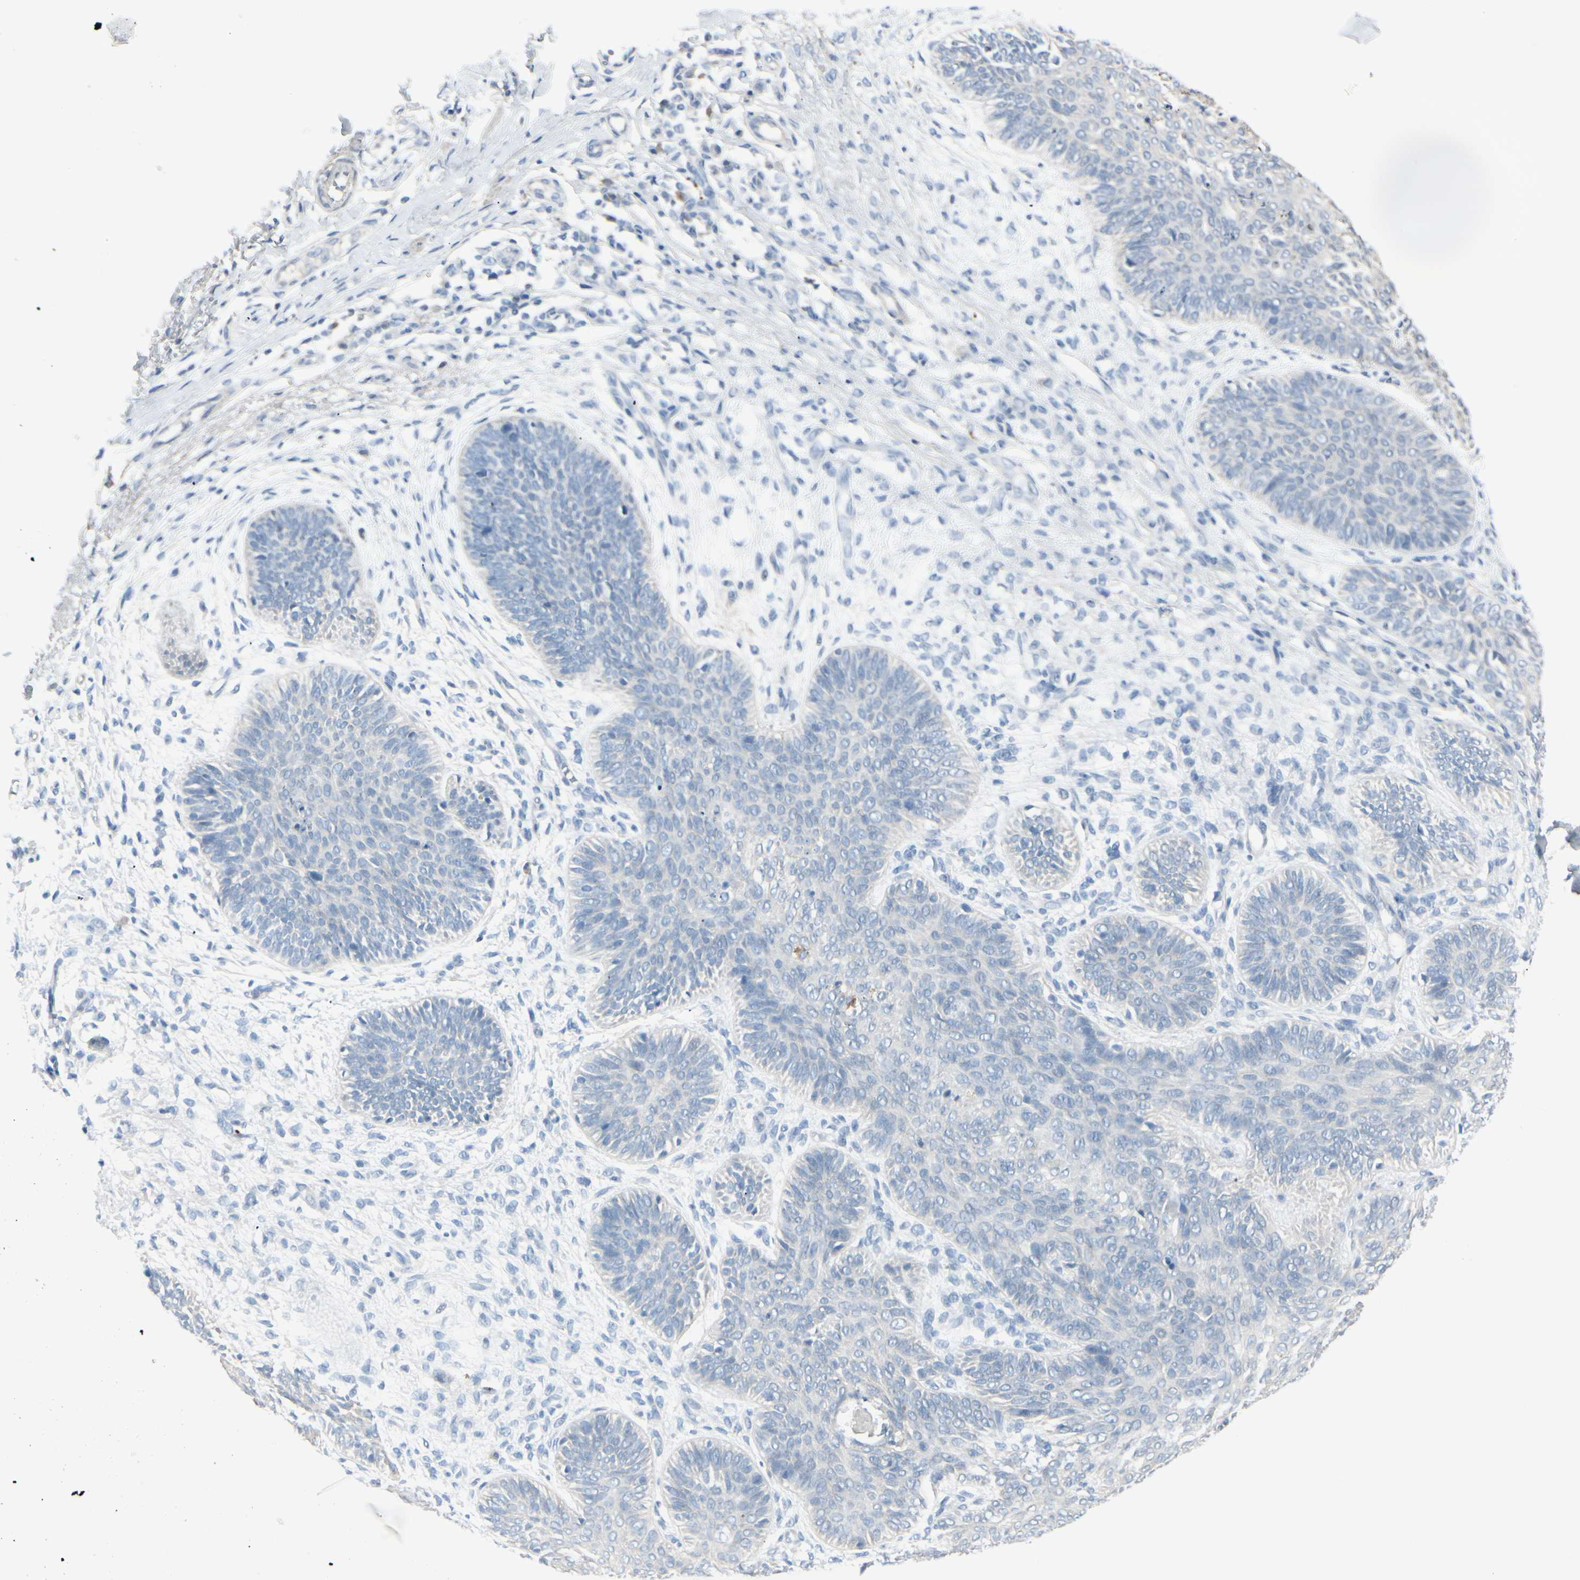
{"staining": {"intensity": "negative", "quantity": "none", "location": "none"}, "tissue": "skin cancer", "cell_type": "Tumor cells", "image_type": "cancer", "snomed": [{"axis": "morphology", "description": "Normal tissue, NOS"}, {"axis": "morphology", "description": "Basal cell carcinoma"}, {"axis": "topography", "description": "Skin"}], "caption": "Immunohistochemistry (IHC) of human skin cancer demonstrates no staining in tumor cells.", "gene": "CDHR5", "patient": {"sex": "male", "age": 52}}